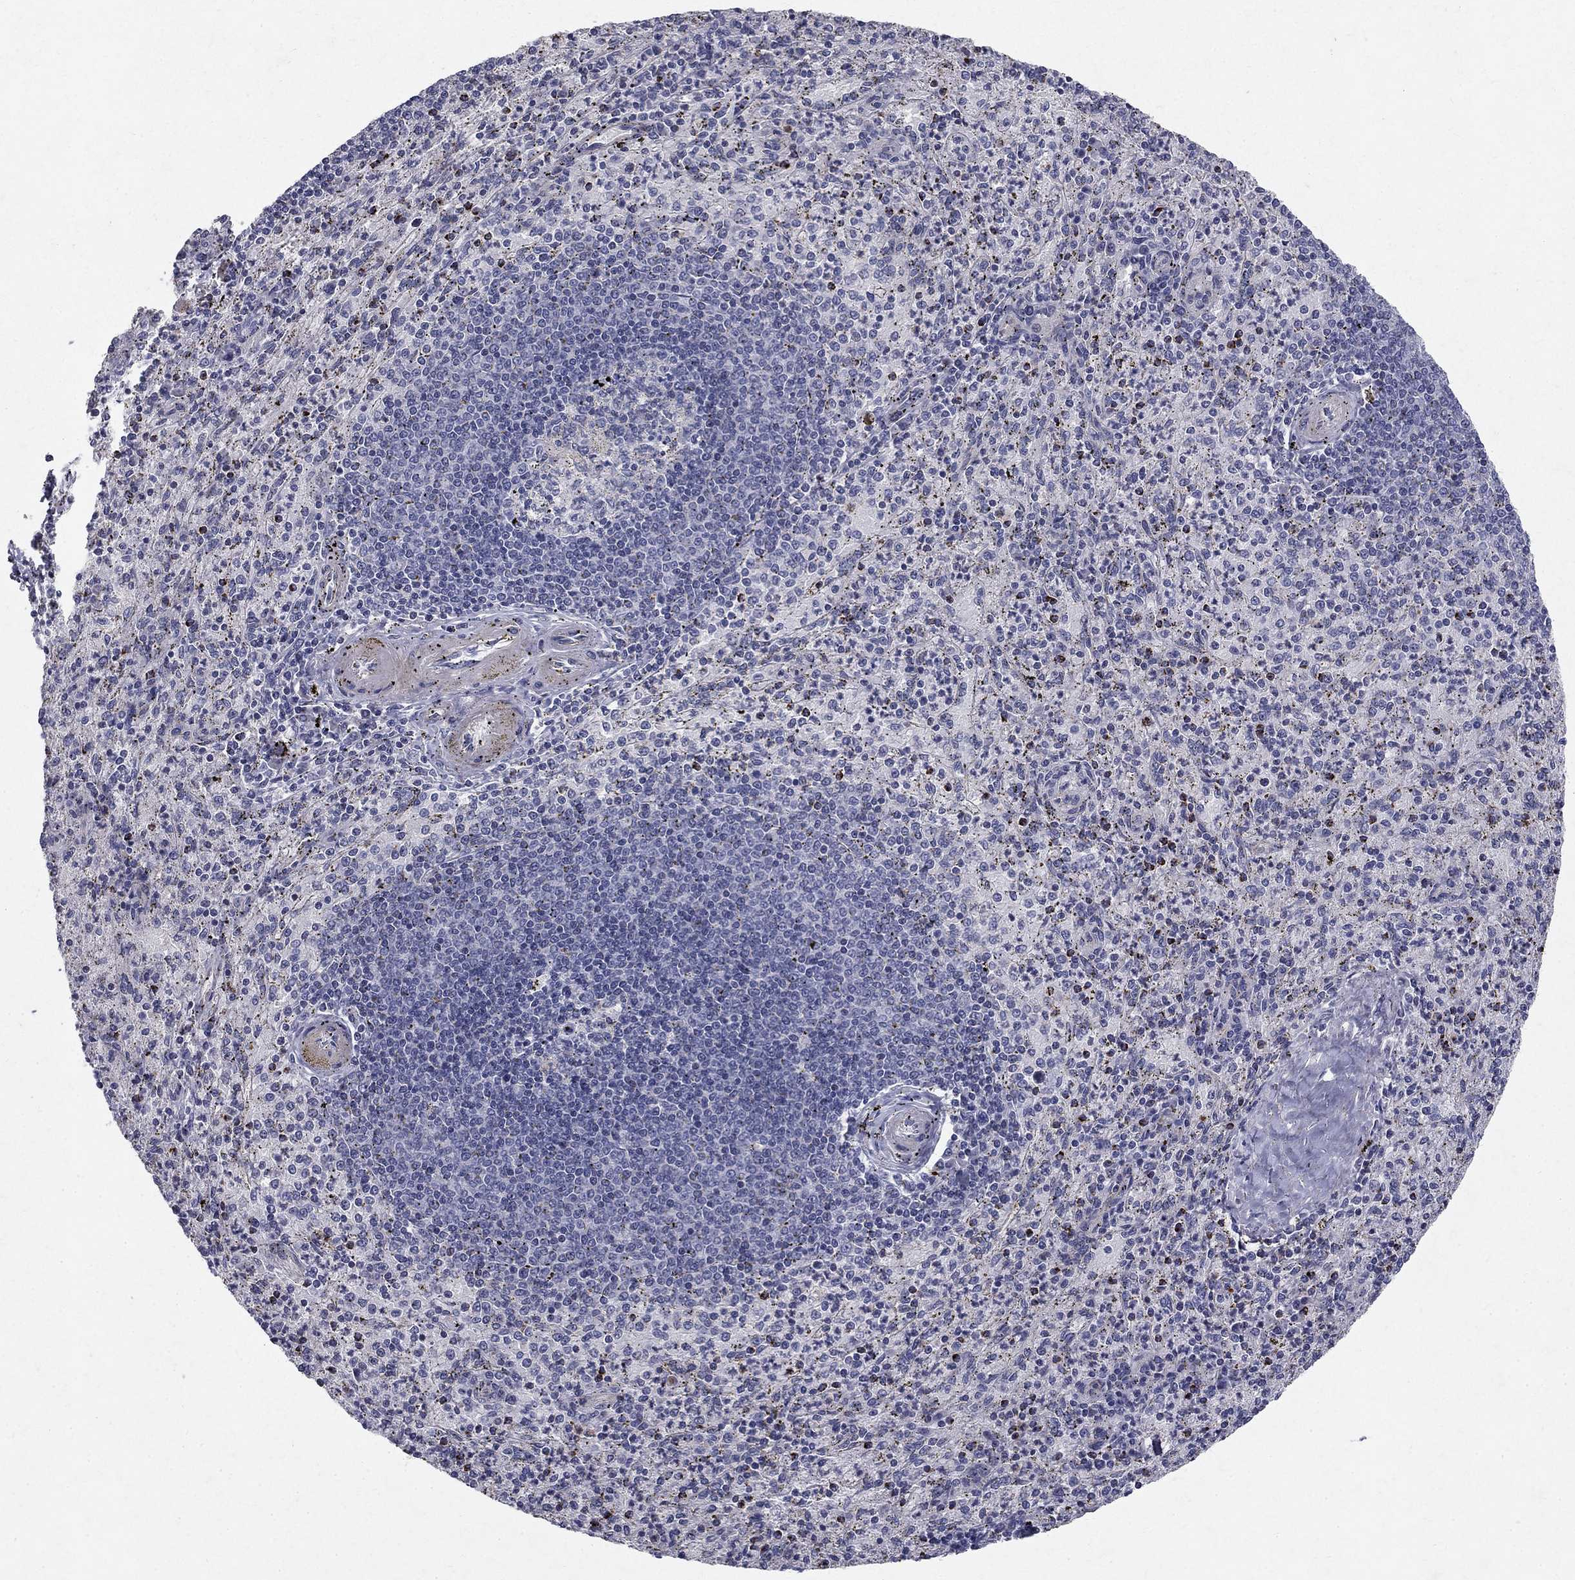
{"staining": {"intensity": "negative", "quantity": "none", "location": "none"}, "tissue": "spleen", "cell_type": "Cells in red pulp", "image_type": "normal", "snomed": [{"axis": "morphology", "description": "Normal tissue, NOS"}, {"axis": "topography", "description": "Spleen"}], "caption": "The image demonstrates no staining of cells in red pulp in unremarkable spleen.", "gene": "CLIC6", "patient": {"sex": "male", "age": 60}}